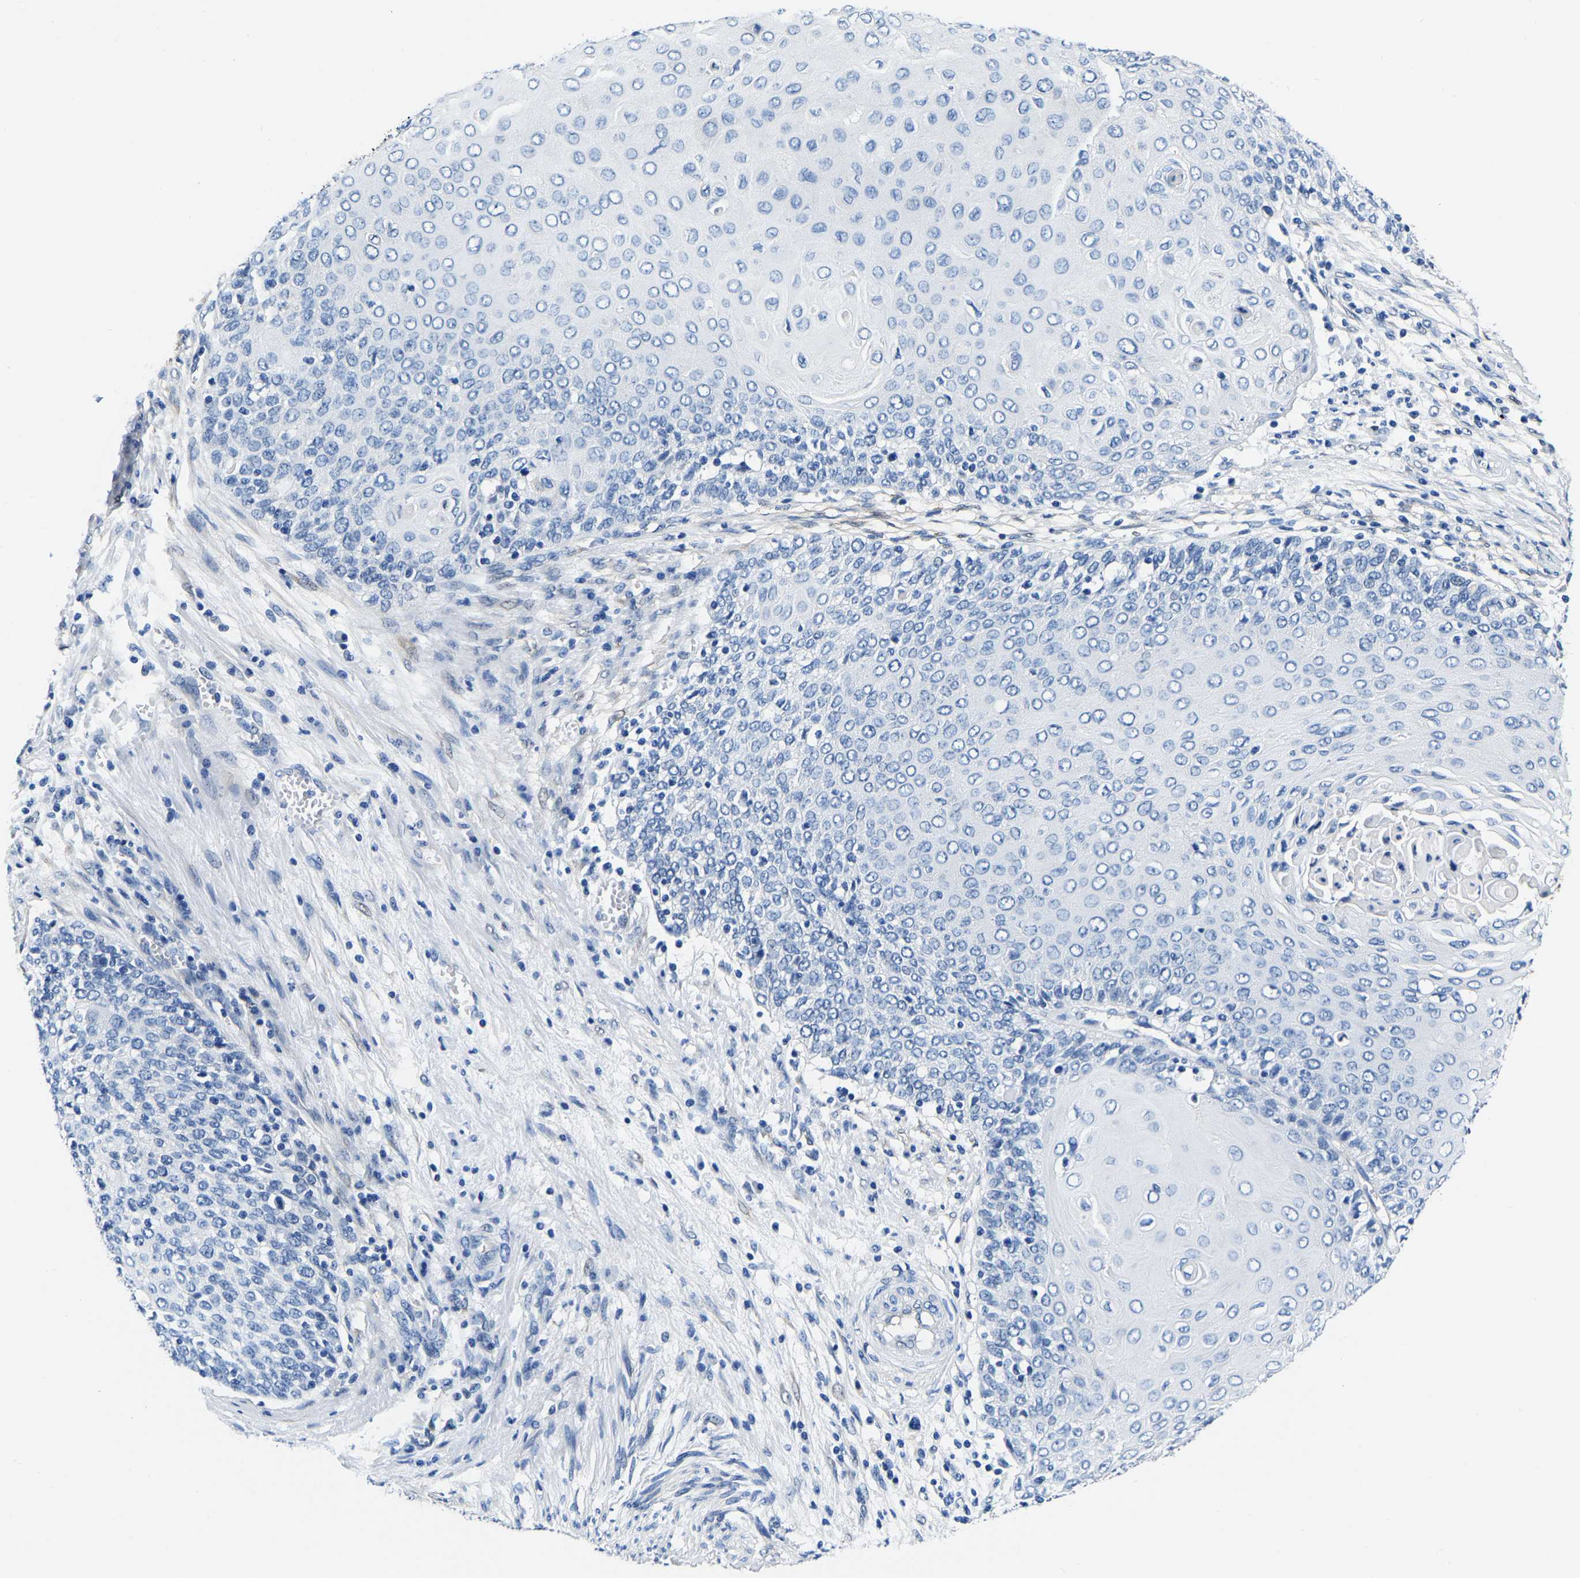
{"staining": {"intensity": "negative", "quantity": "none", "location": "none"}, "tissue": "cervical cancer", "cell_type": "Tumor cells", "image_type": "cancer", "snomed": [{"axis": "morphology", "description": "Squamous cell carcinoma, NOS"}, {"axis": "topography", "description": "Cervix"}], "caption": "Cervical squamous cell carcinoma stained for a protein using immunohistochemistry exhibits no expression tumor cells.", "gene": "S100A13", "patient": {"sex": "female", "age": 39}}